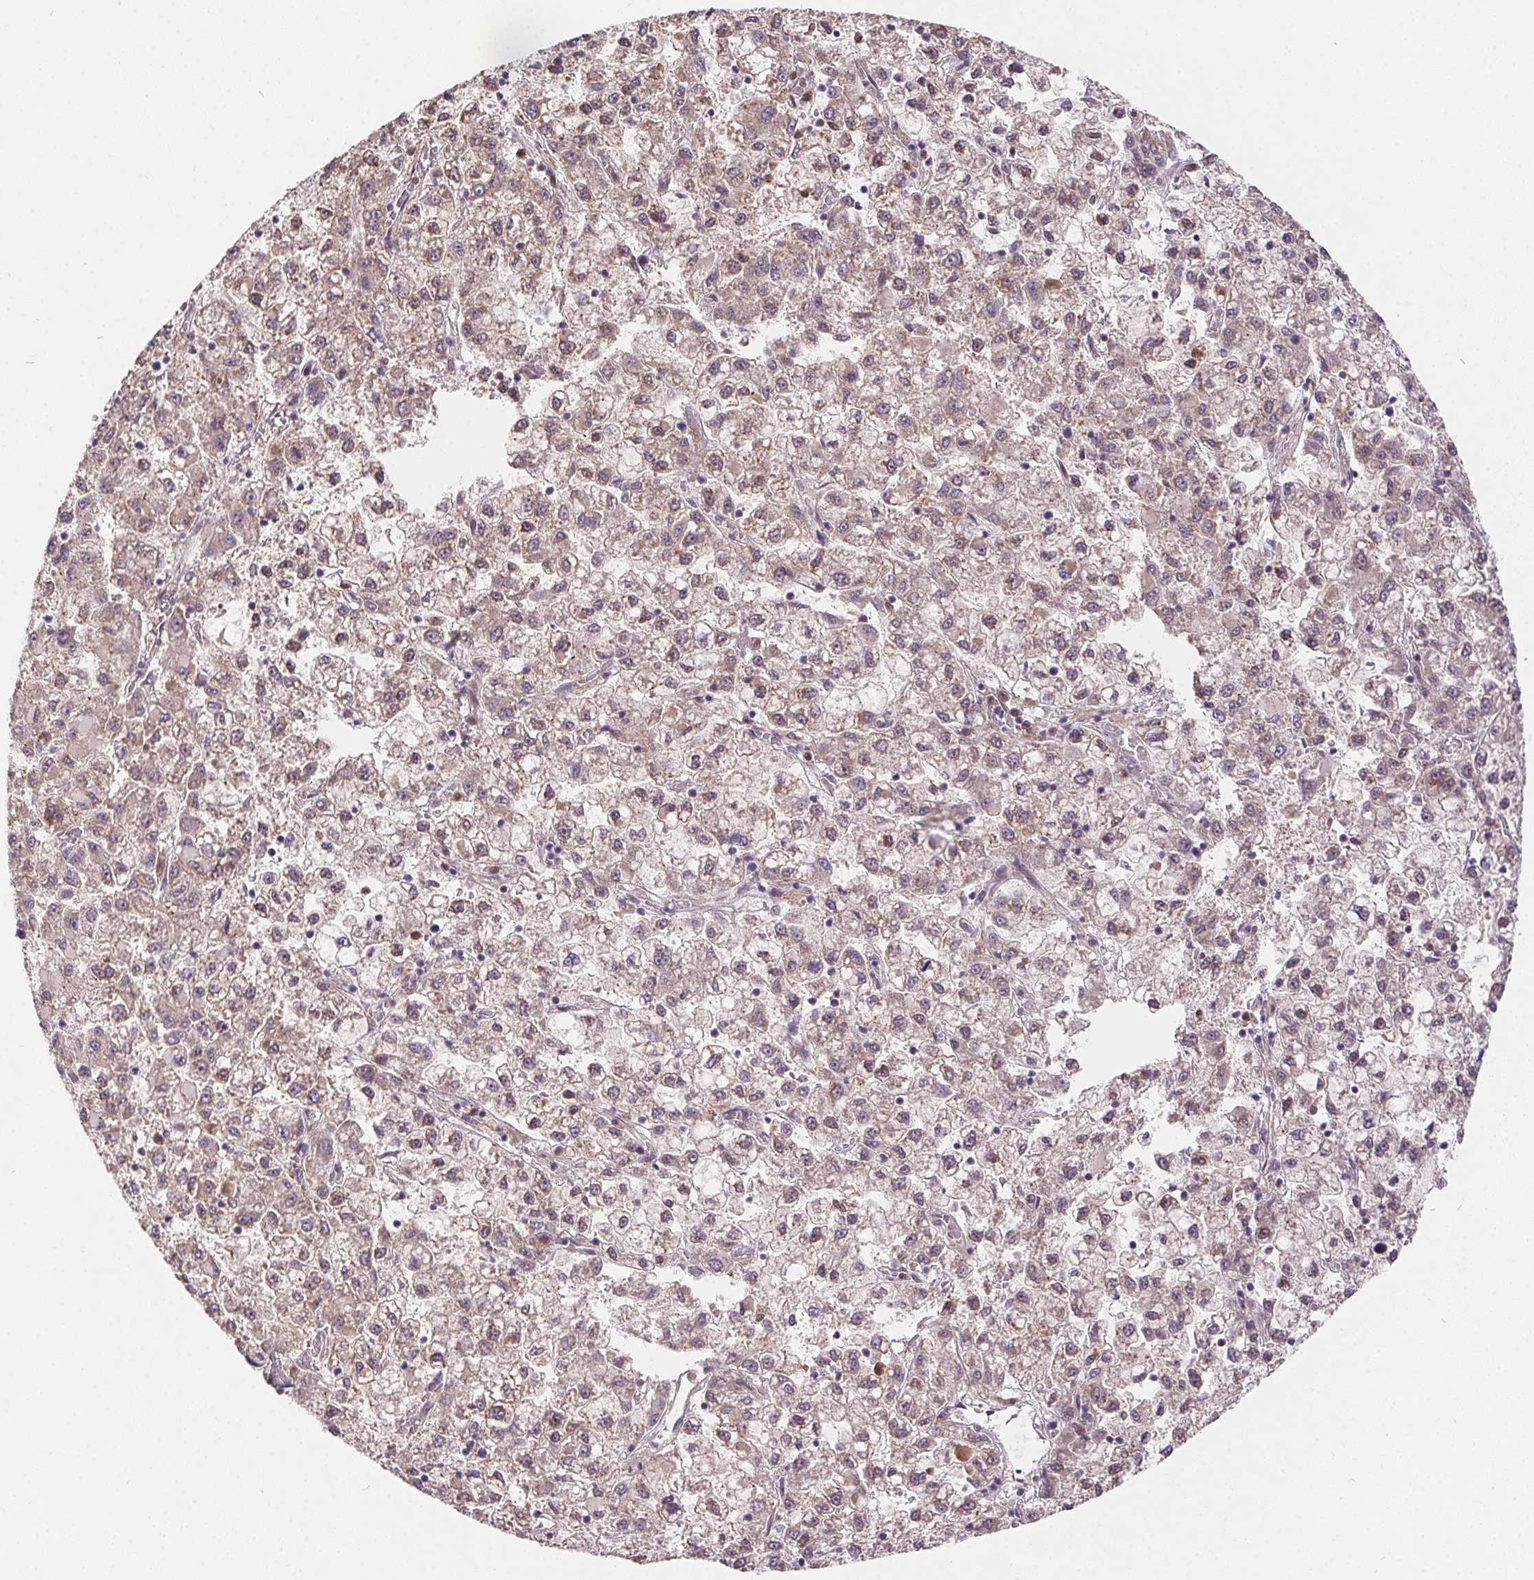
{"staining": {"intensity": "weak", "quantity": ">75%", "location": "cytoplasmic/membranous"}, "tissue": "liver cancer", "cell_type": "Tumor cells", "image_type": "cancer", "snomed": [{"axis": "morphology", "description": "Carcinoma, Hepatocellular, NOS"}, {"axis": "topography", "description": "Liver"}], "caption": "A photomicrograph of human liver cancer stained for a protein displays weak cytoplasmic/membranous brown staining in tumor cells. (brown staining indicates protein expression, while blue staining denotes nuclei).", "gene": "NUDT16", "patient": {"sex": "male", "age": 40}}